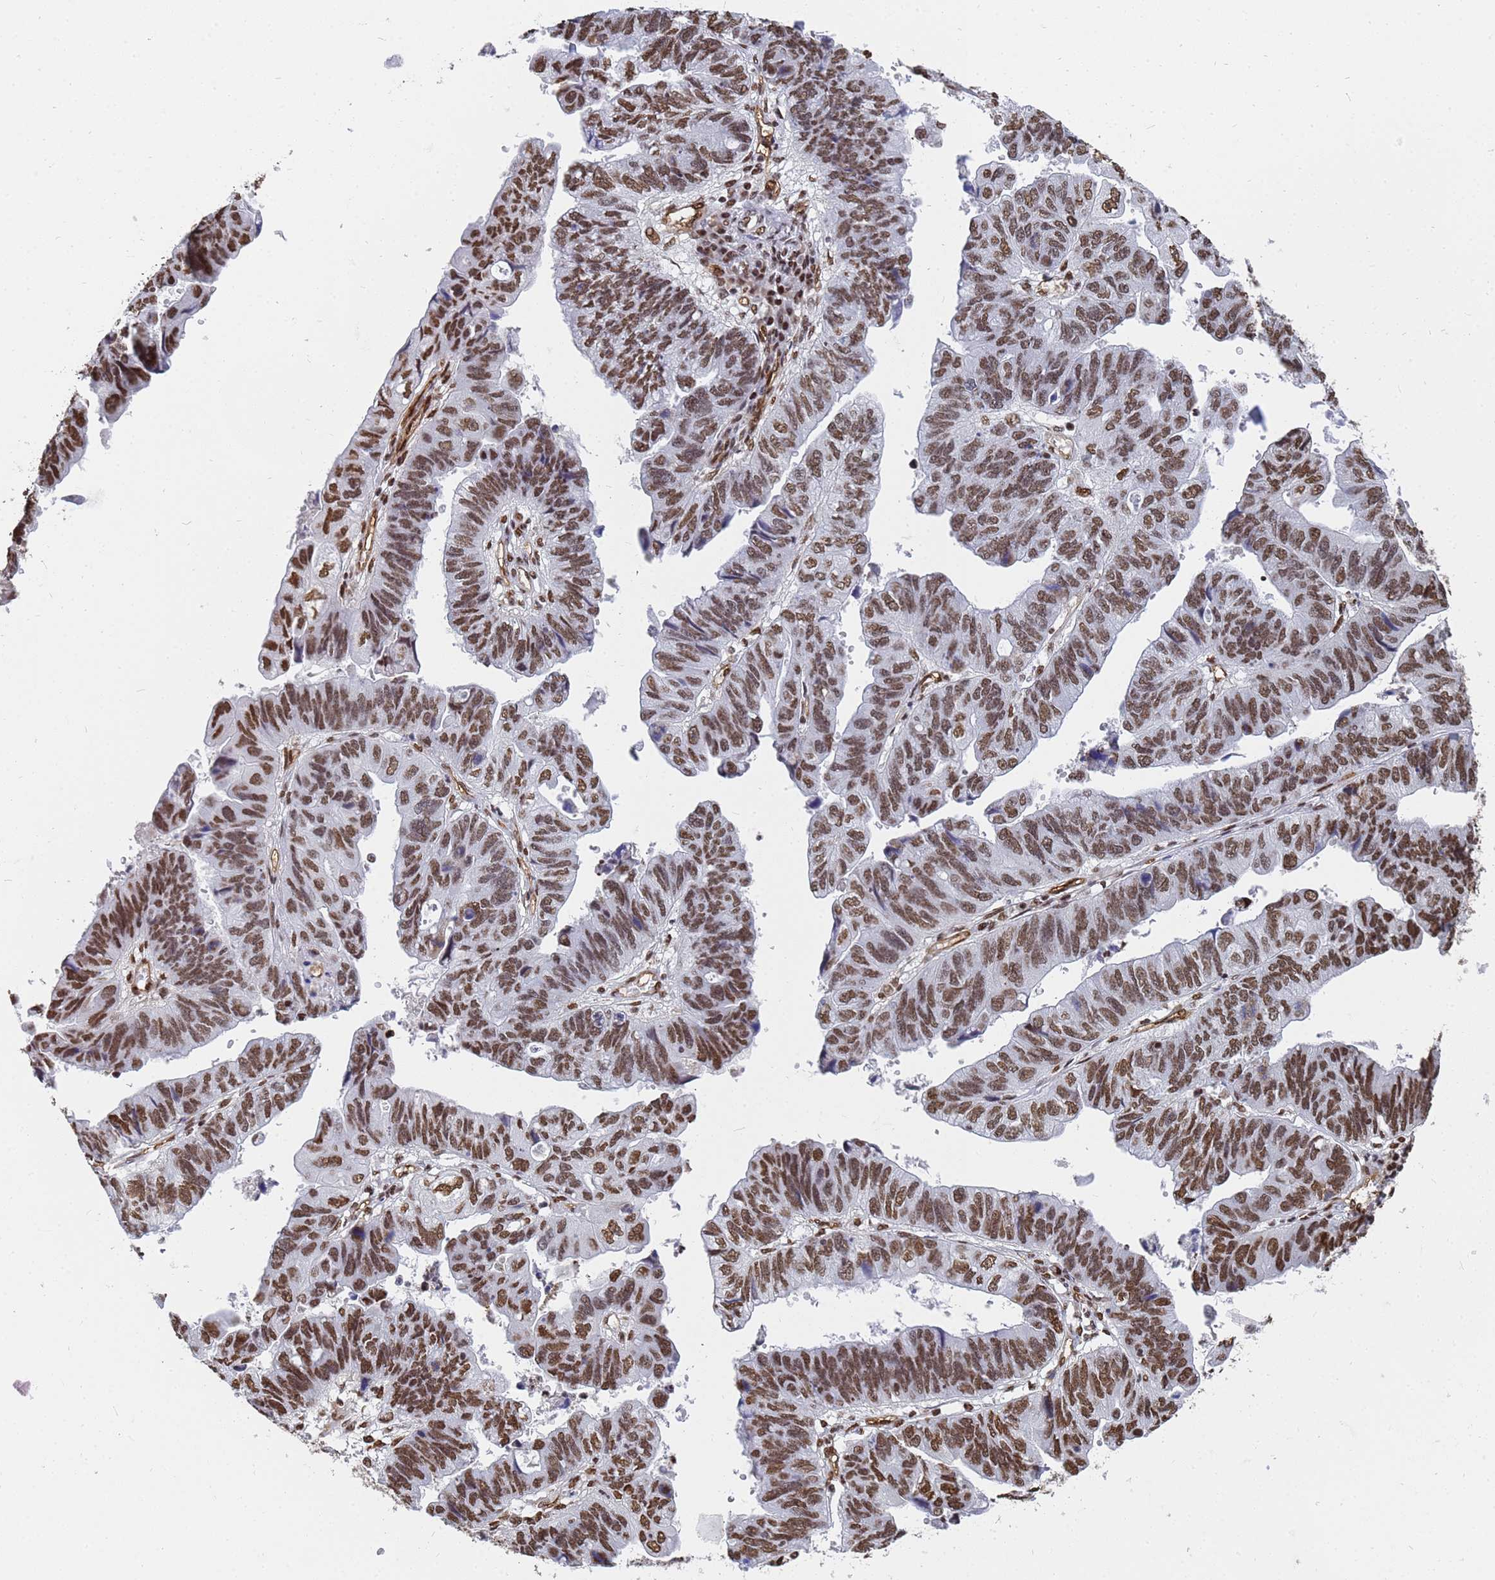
{"staining": {"intensity": "strong", "quantity": ">75%", "location": "nuclear"}, "tissue": "stomach cancer", "cell_type": "Tumor cells", "image_type": "cancer", "snomed": [{"axis": "morphology", "description": "Adenocarcinoma, NOS"}, {"axis": "topography", "description": "Stomach"}], "caption": "High-magnification brightfield microscopy of stomach cancer stained with DAB (brown) and counterstained with hematoxylin (blue). tumor cells exhibit strong nuclear staining is present in about>75% of cells.", "gene": "RAVER2", "patient": {"sex": "male", "age": 59}}